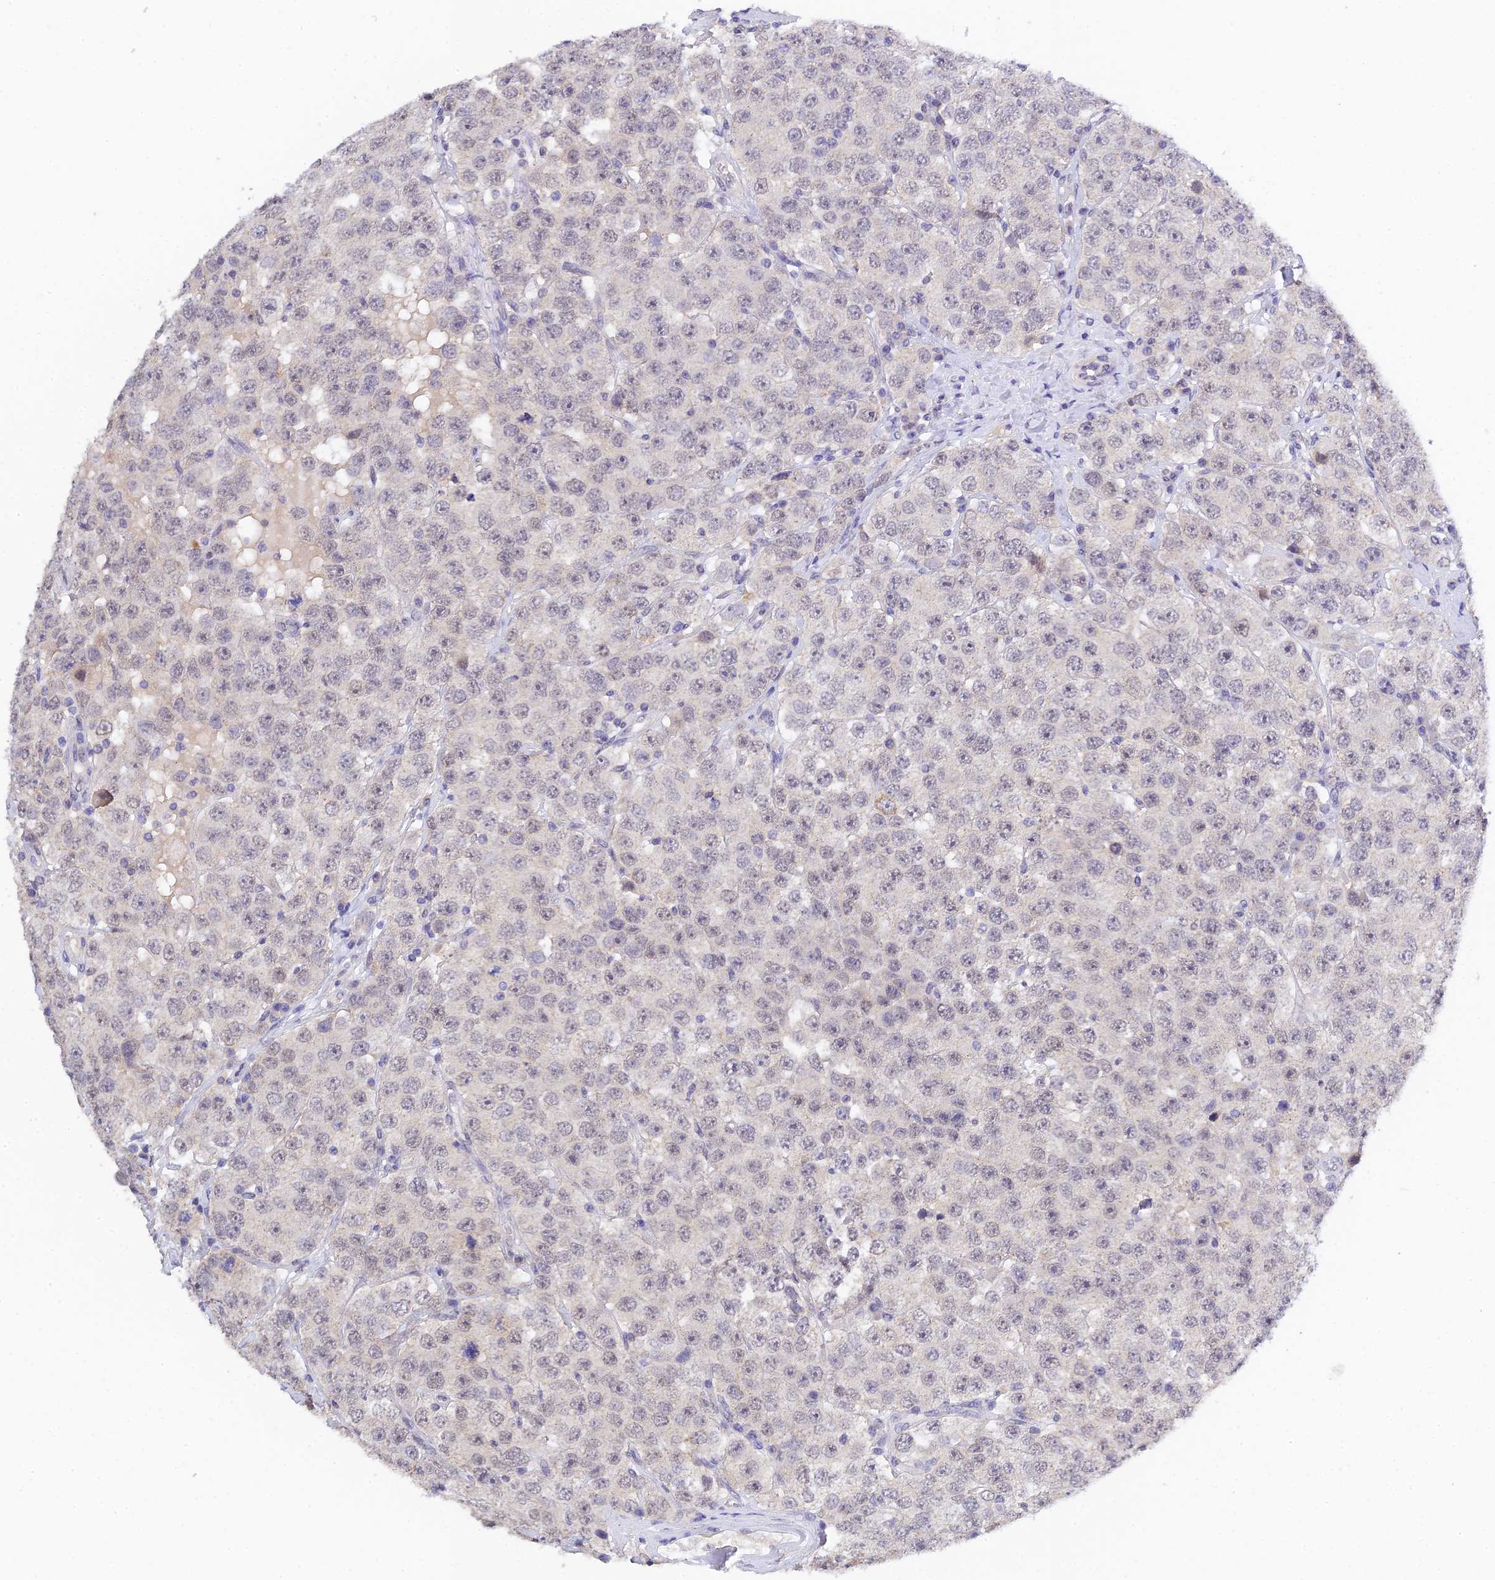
{"staining": {"intensity": "negative", "quantity": "none", "location": "none"}, "tissue": "testis cancer", "cell_type": "Tumor cells", "image_type": "cancer", "snomed": [{"axis": "morphology", "description": "Seminoma, NOS"}, {"axis": "topography", "description": "Testis"}], "caption": "Tumor cells show no significant protein positivity in testis cancer (seminoma).", "gene": "HOXB1", "patient": {"sex": "male", "age": 28}}